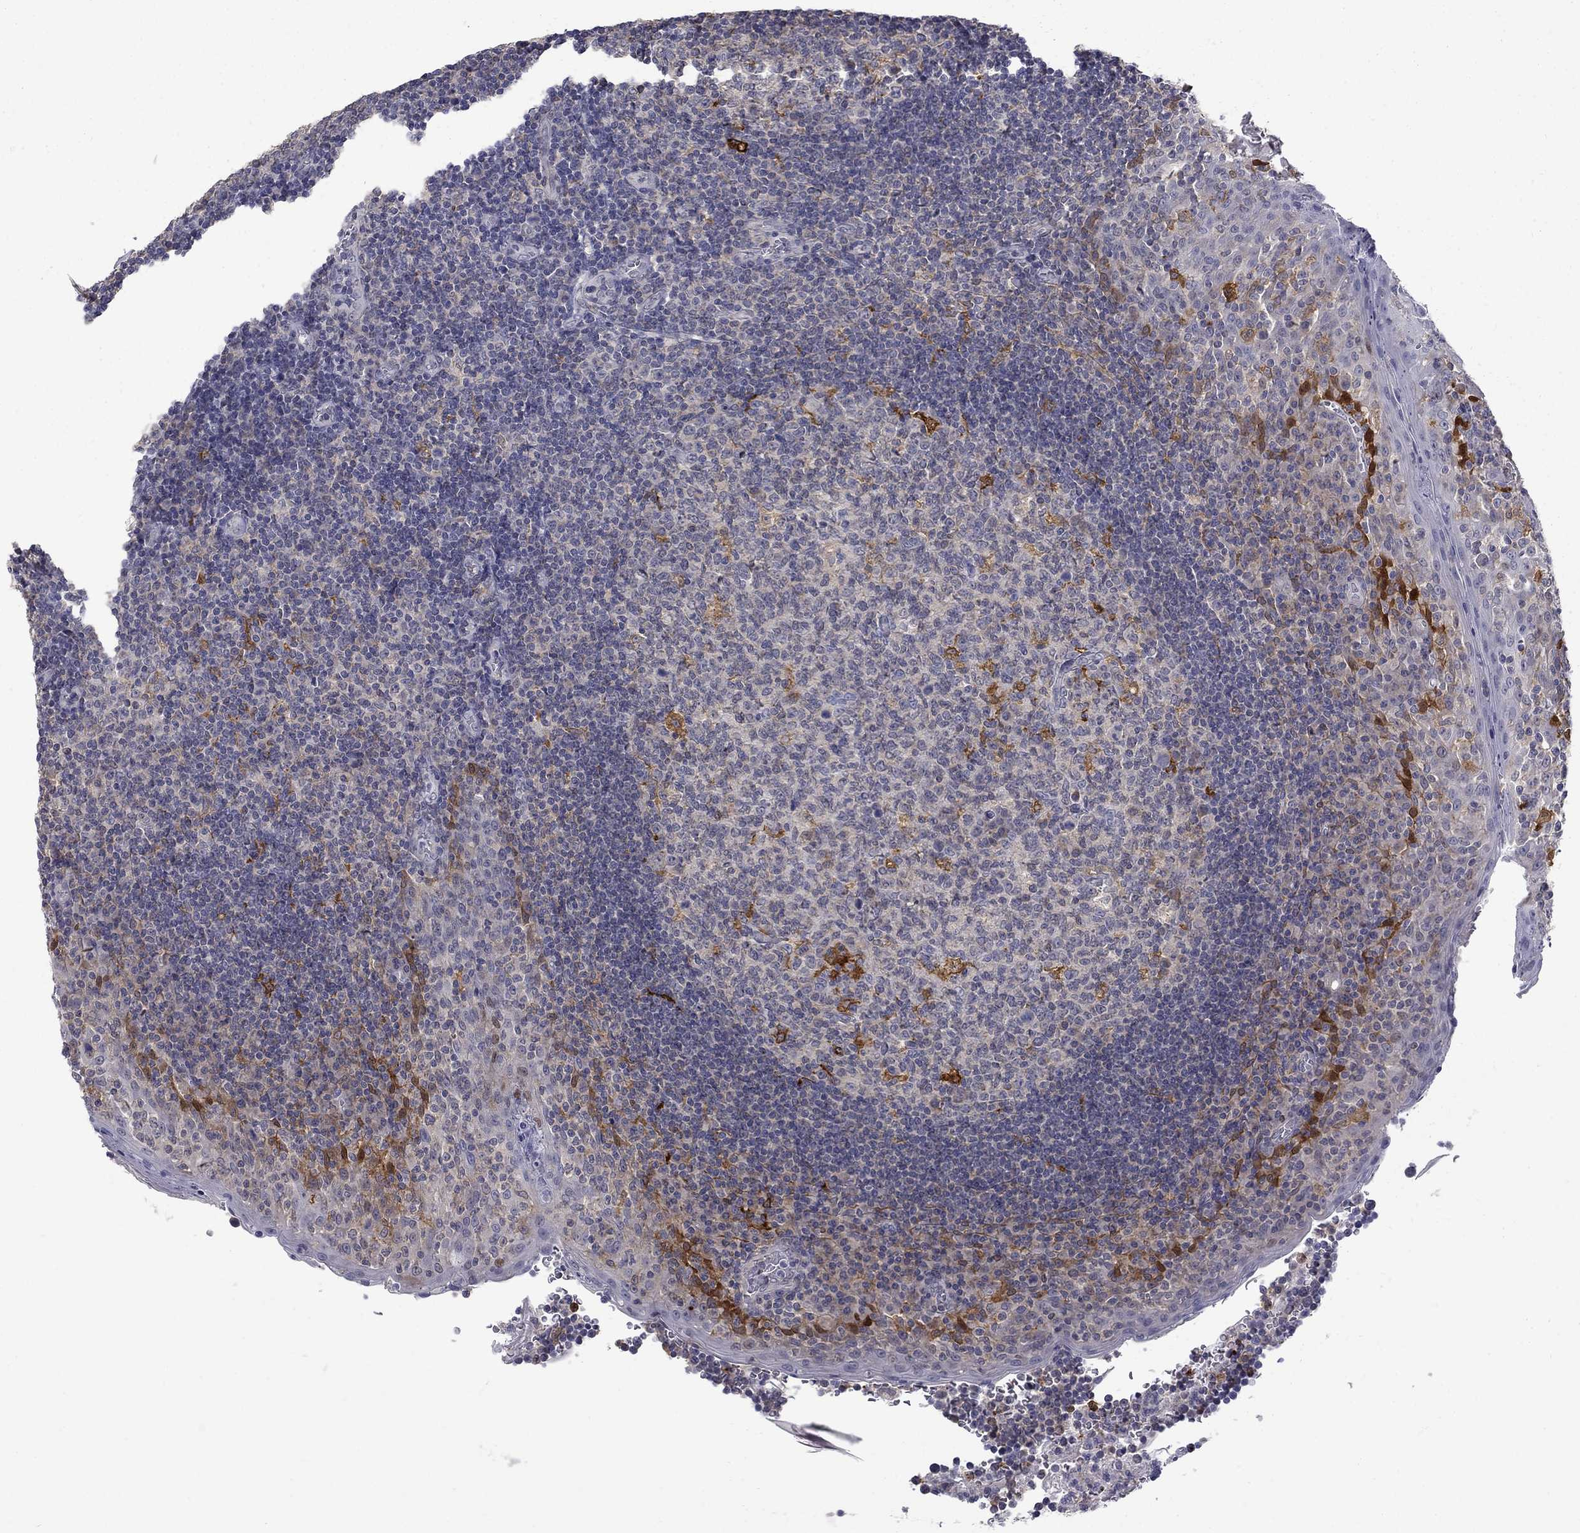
{"staining": {"intensity": "strong", "quantity": "<25%", "location": "cytoplasmic/membranous"}, "tissue": "tonsil", "cell_type": "Germinal center cells", "image_type": "normal", "snomed": [{"axis": "morphology", "description": "Normal tissue, NOS"}, {"axis": "topography", "description": "Tonsil"}], "caption": "Germinal center cells display medium levels of strong cytoplasmic/membranous expression in about <25% of cells in benign human tonsil. (DAB IHC with brightfield microscopy, high magnification).", "gene": "PCBP2", "patient": {"sex": "female", "age": 13}}